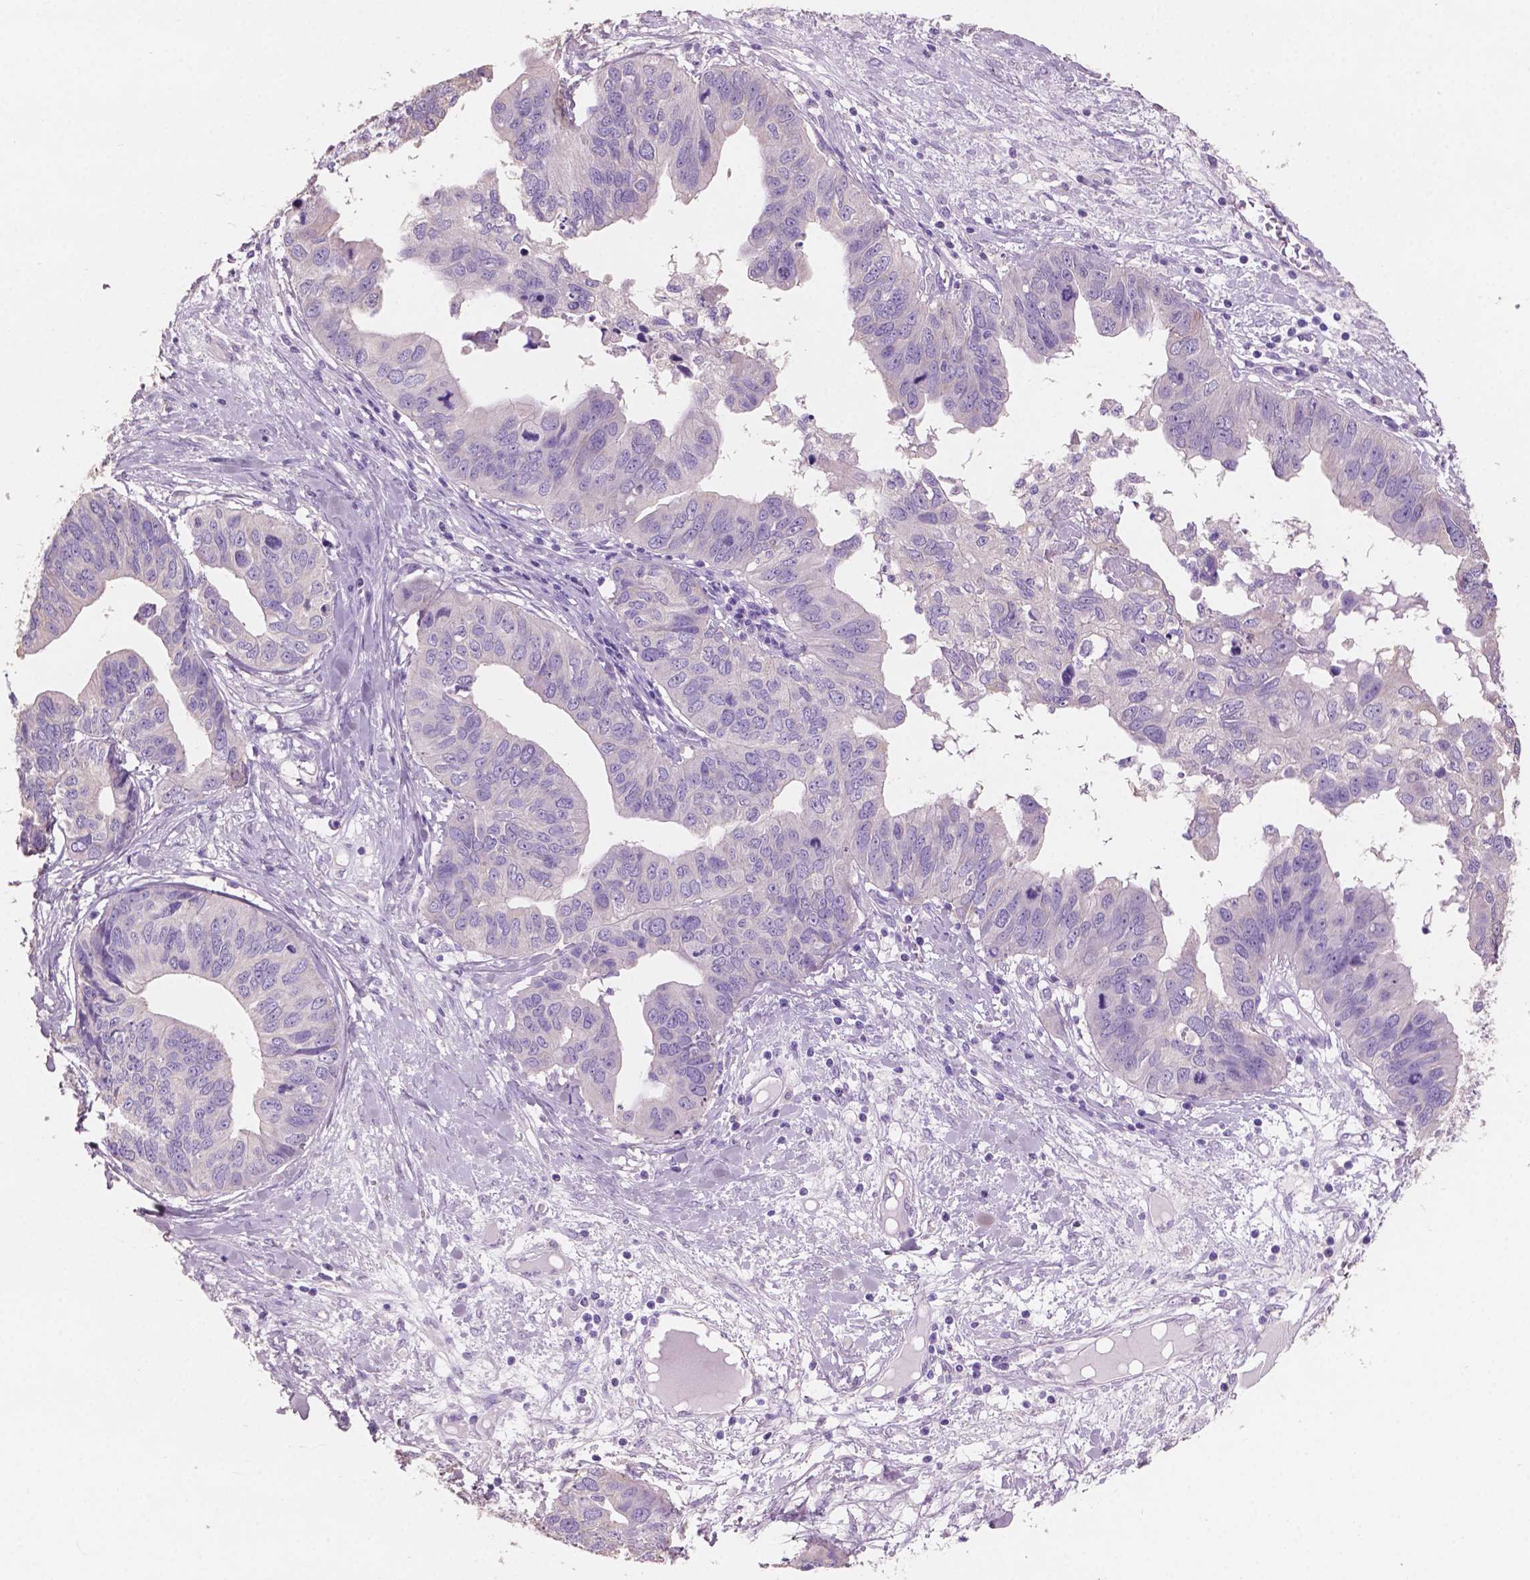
{"staining": {"intensity": "negative", "quantity": "none", "location": "none"}, "tissue": "ovarian cancer", "cell_type": "Tumor cells", "image_type": "cancer", "snomed": [{"axis": "morphology", "description": "Cystadenocarcinoma, mucinous, NOS"}, {"axis": "topography", "description": "Ovary"}], "caption": "This is an immunohistochemistry image of human mucinous cystadenocarcinoma (ovarian). There is no expression in tumor cells.", "gene": "SBSN", "patient": {"sex": "female", "age": 76}}